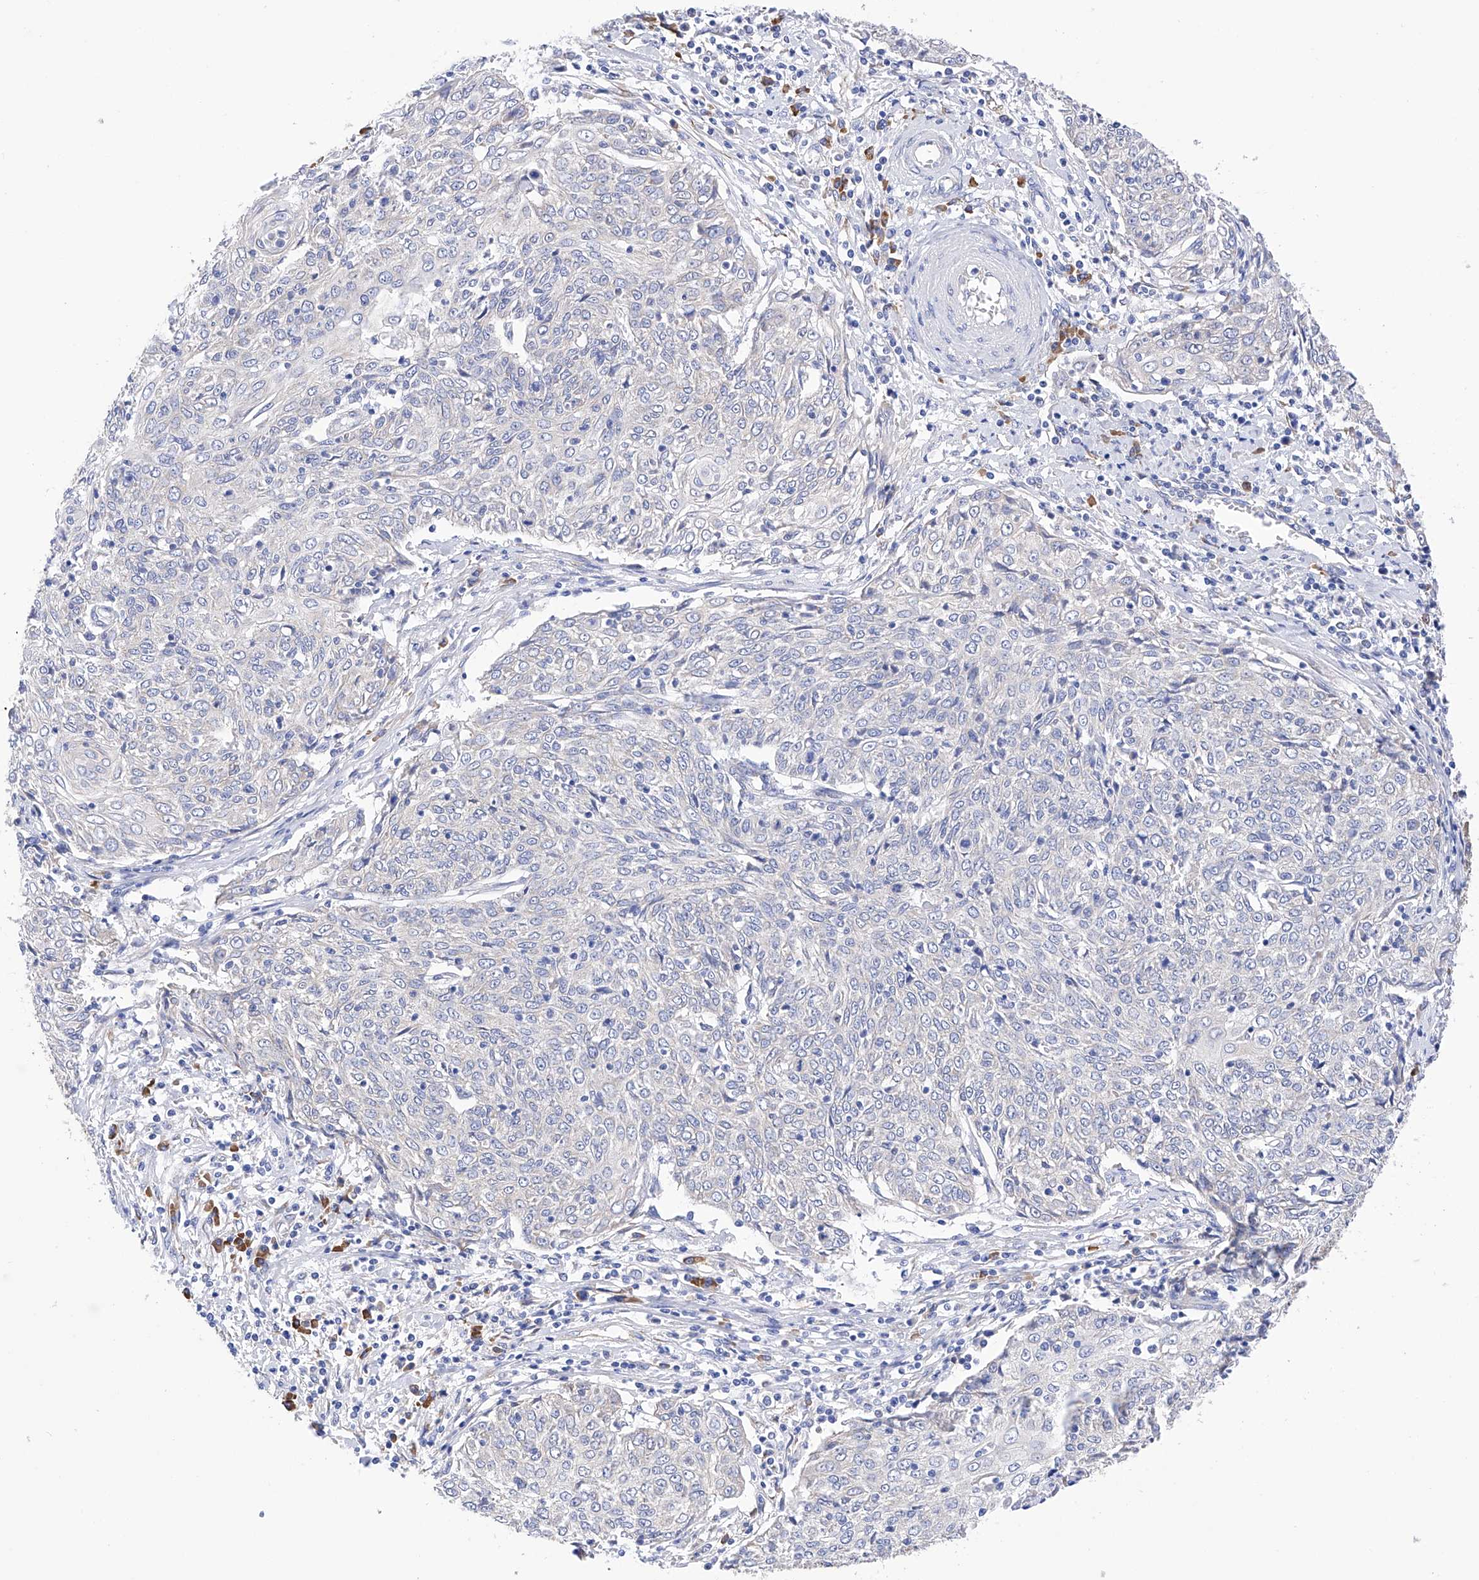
{"staining": {"intensity": "negative", "quantity": "none", "location": "none"}, "tissue": "cervical cancer", "cell_type": "Tumor cells", "image_type": "cancer", "snomed": [{"axis": "morphology", "description": "Squamous cell carcinoma, NOS"}, {"axis": "topography", "description": "Cervix"}], "caption": "Tumor cells show no significant protein expression in cervical squamous cell carcinoma.", "gene": "PDIA5", "patient": {"sex": "female", "age": 48}}